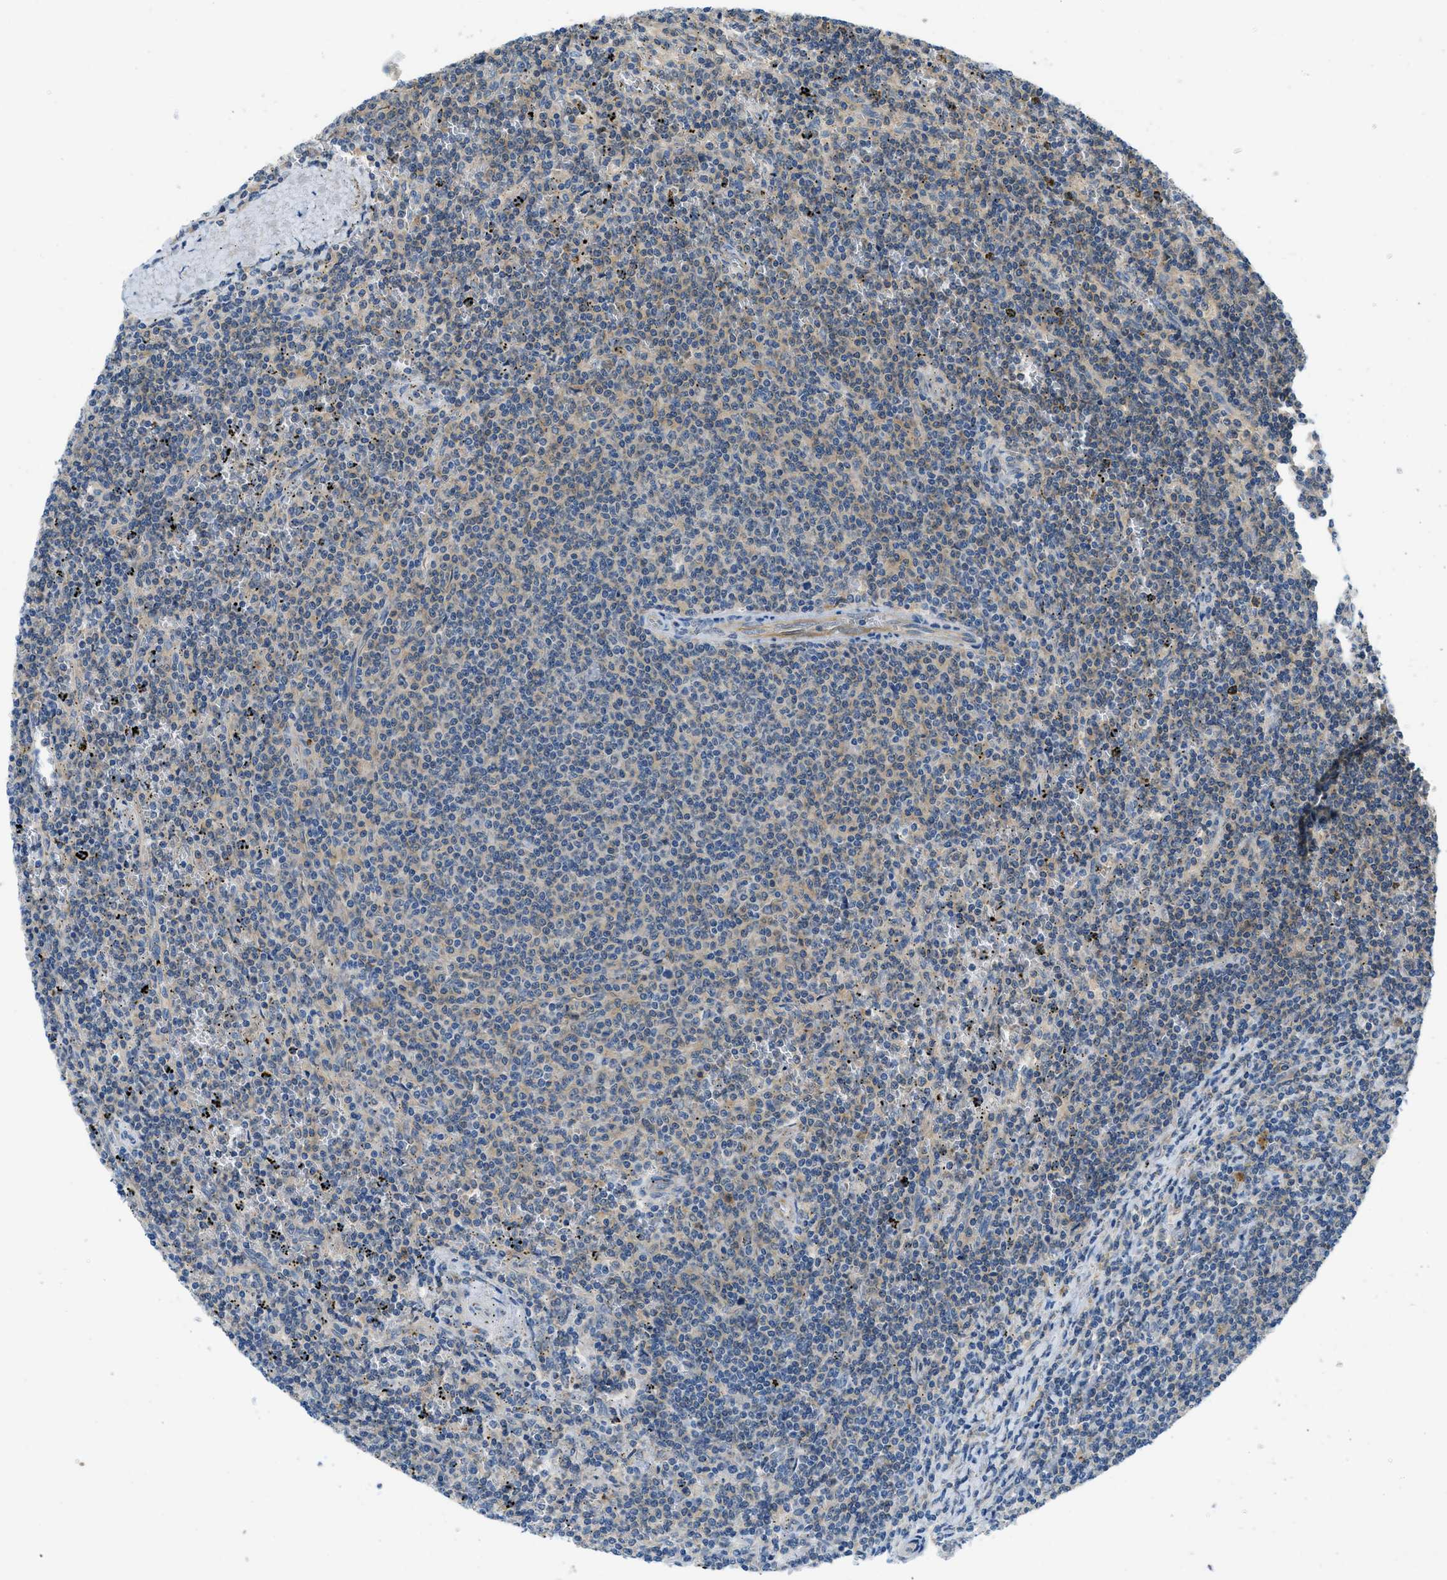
{"staining": {"intensity": "moderate", "quantity": "<25%", "location": "cytoplasmic/membranous"}, "tissue": "lymphoma", "cell_type": "Tumor cells", "image_type": "cancer", "snomed": [{"axis": "morphology", "description": "Malignant lymphoma, non-Hodgkin's type, Low grade"}, {"axis": "topography", "description": "Spleen"}], "caption": "Low-grade malignant lymphoma, non-Hodgkin's type stained with a protein marker shows moderate staining in tumor cells.", "gene": "RIPK2", "patient": {"sex": "female", "age": 50}}